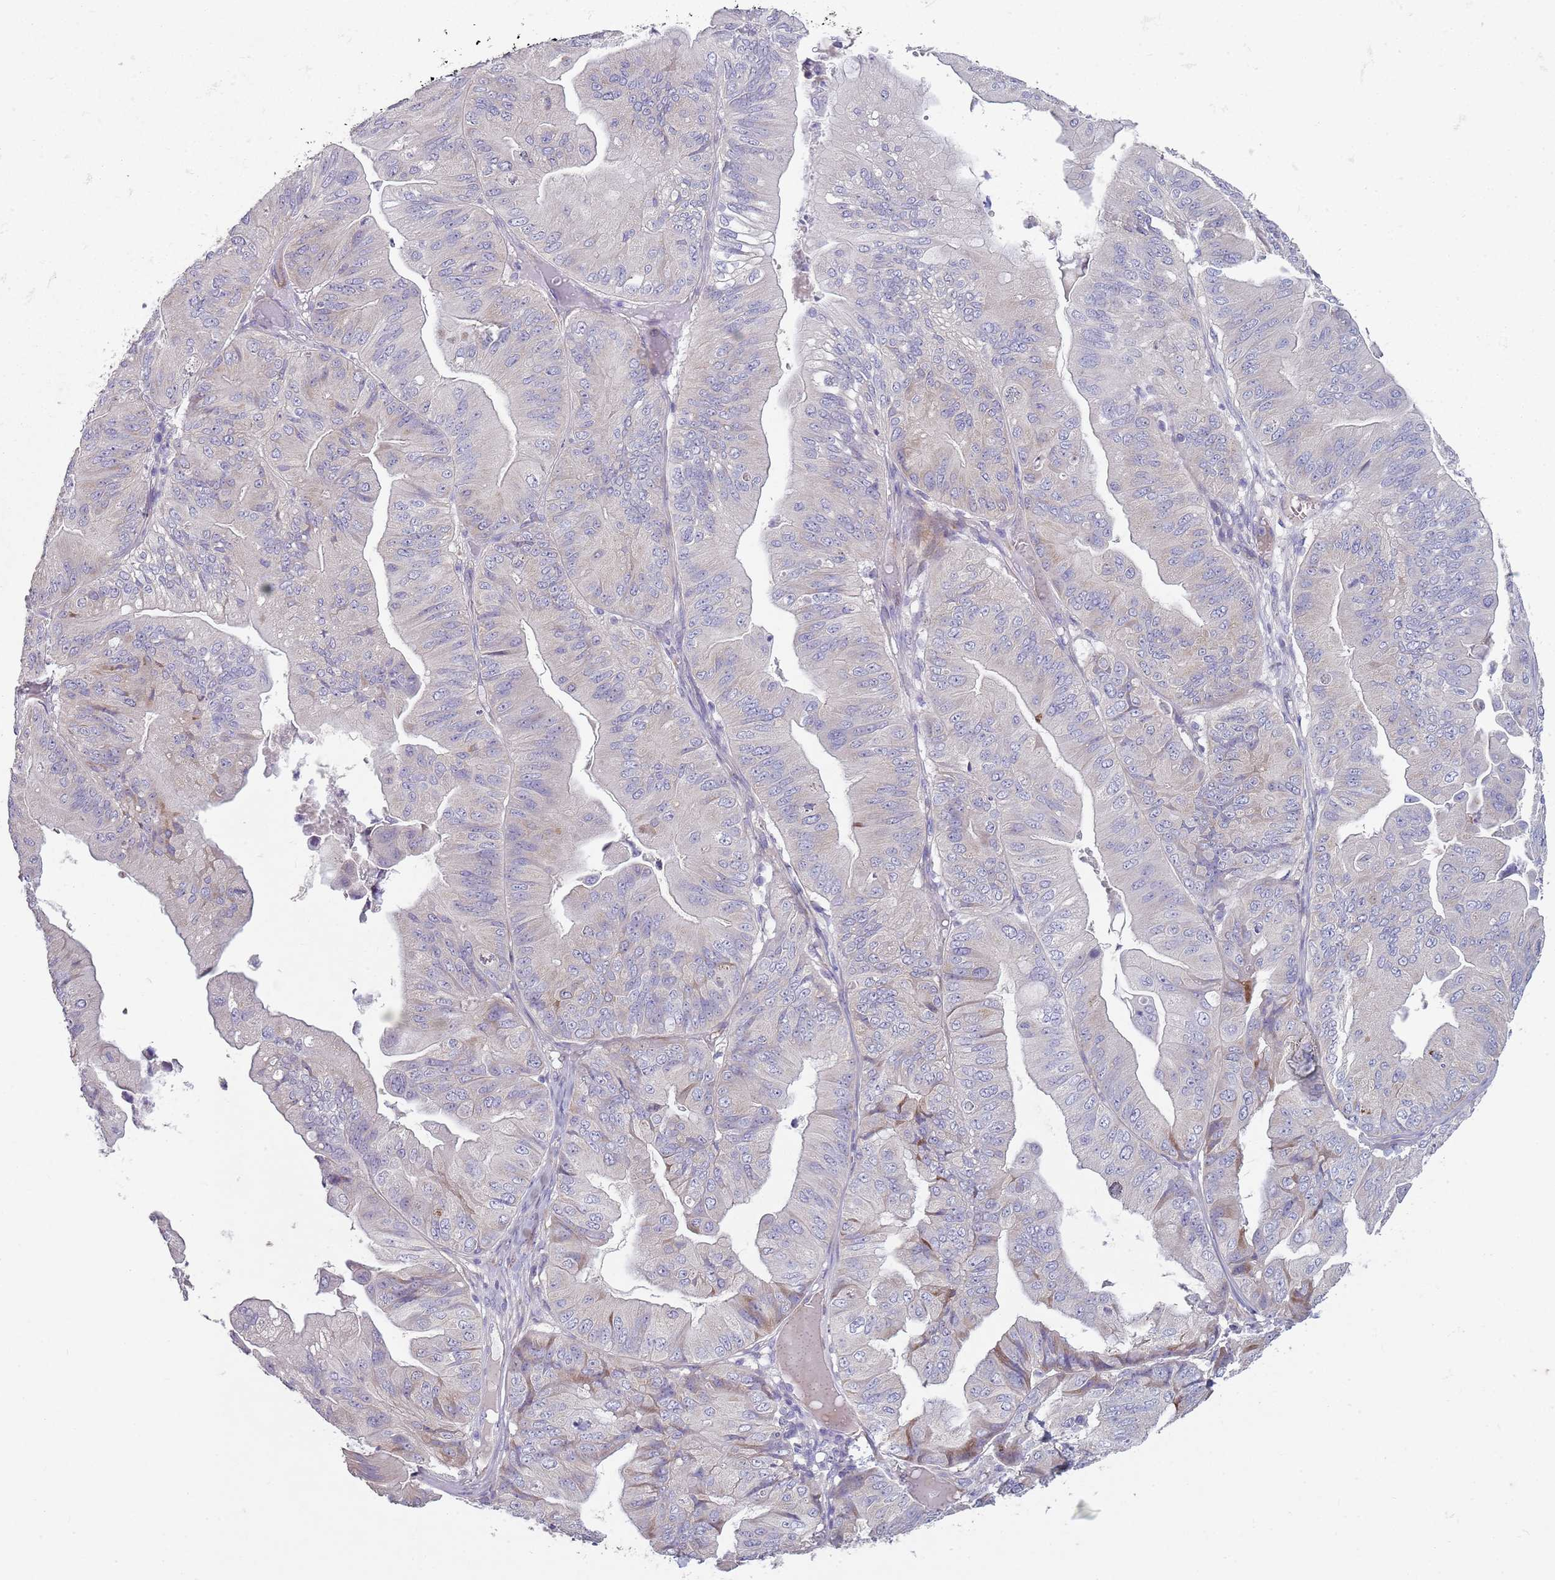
{"staining": {"intensity": "weak", "quantity": "<25%", "location": "cytoplasmic/membranous"}, "tissue": "ovarian cancer", "cell_type": "Tumor cells", "image_type": "cancer", "snomed": [{"axis": "morphology", "description": "Cystadenocarcinoma, mucinous, NOS"}, {"axis": "topography", "description": "Ovary"}], "caption": "Tumor cells are negative for protein expression in human ovarian mucinous cystadenocarcinoma.", "gene": "ZNF583", "patient": {"sex": "female", "age": 61}}